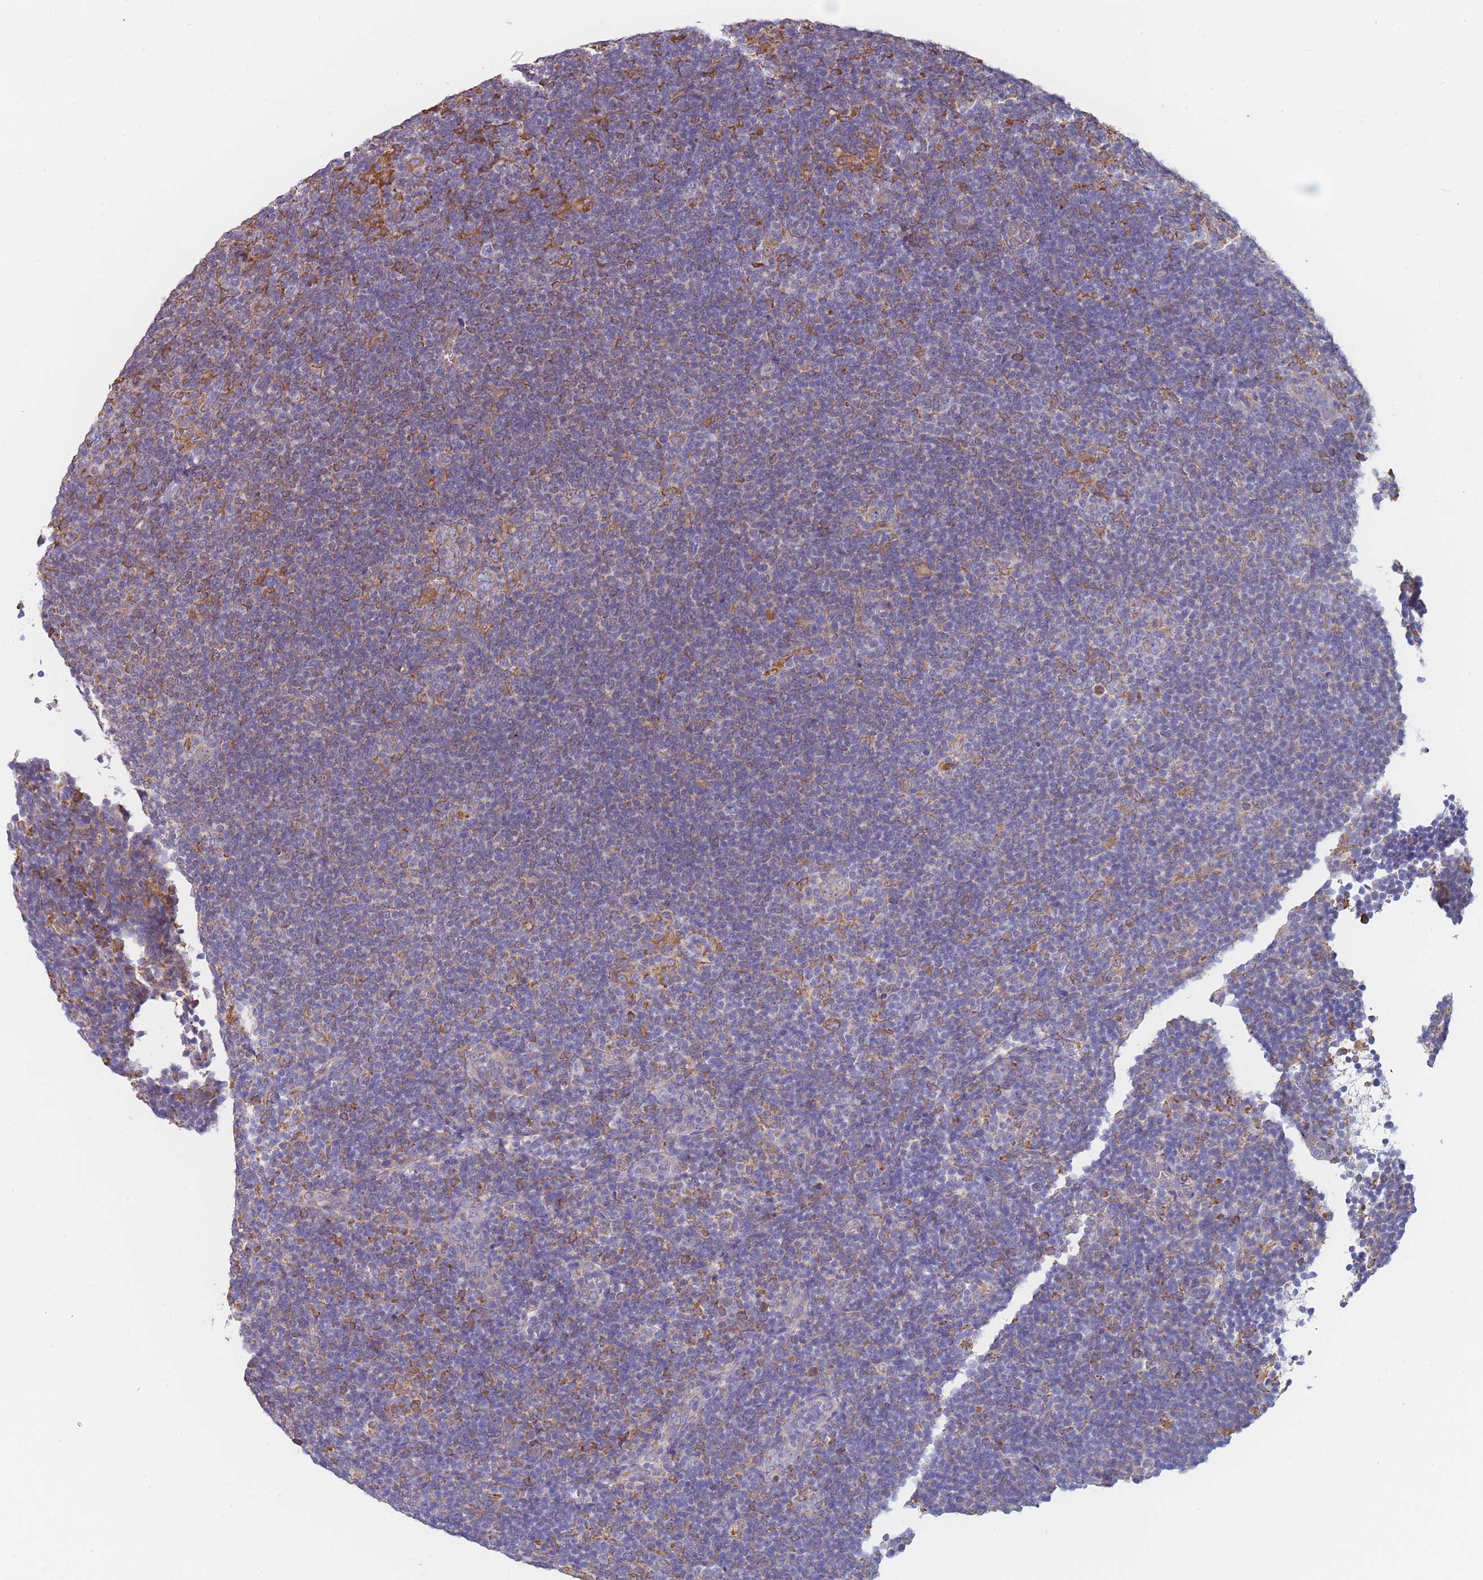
{"staining": {"intensity": "negative", "quantity": "none", "location": "none"}, "tissue": "lymphoma", "cell_type": "Tumor cells", "image_type": "cancer", "snomed": [{"axis": "morphology", "description": "Hodgkin's disease, NOS"}, {"axis": "topography", "description": "Lymph node"}], "caption": "Tumor cells are negative for brown protein staining in Hodgkin's disease.", "gene": "OR7C2", "patient": {"sex": "female", "age": 57}}